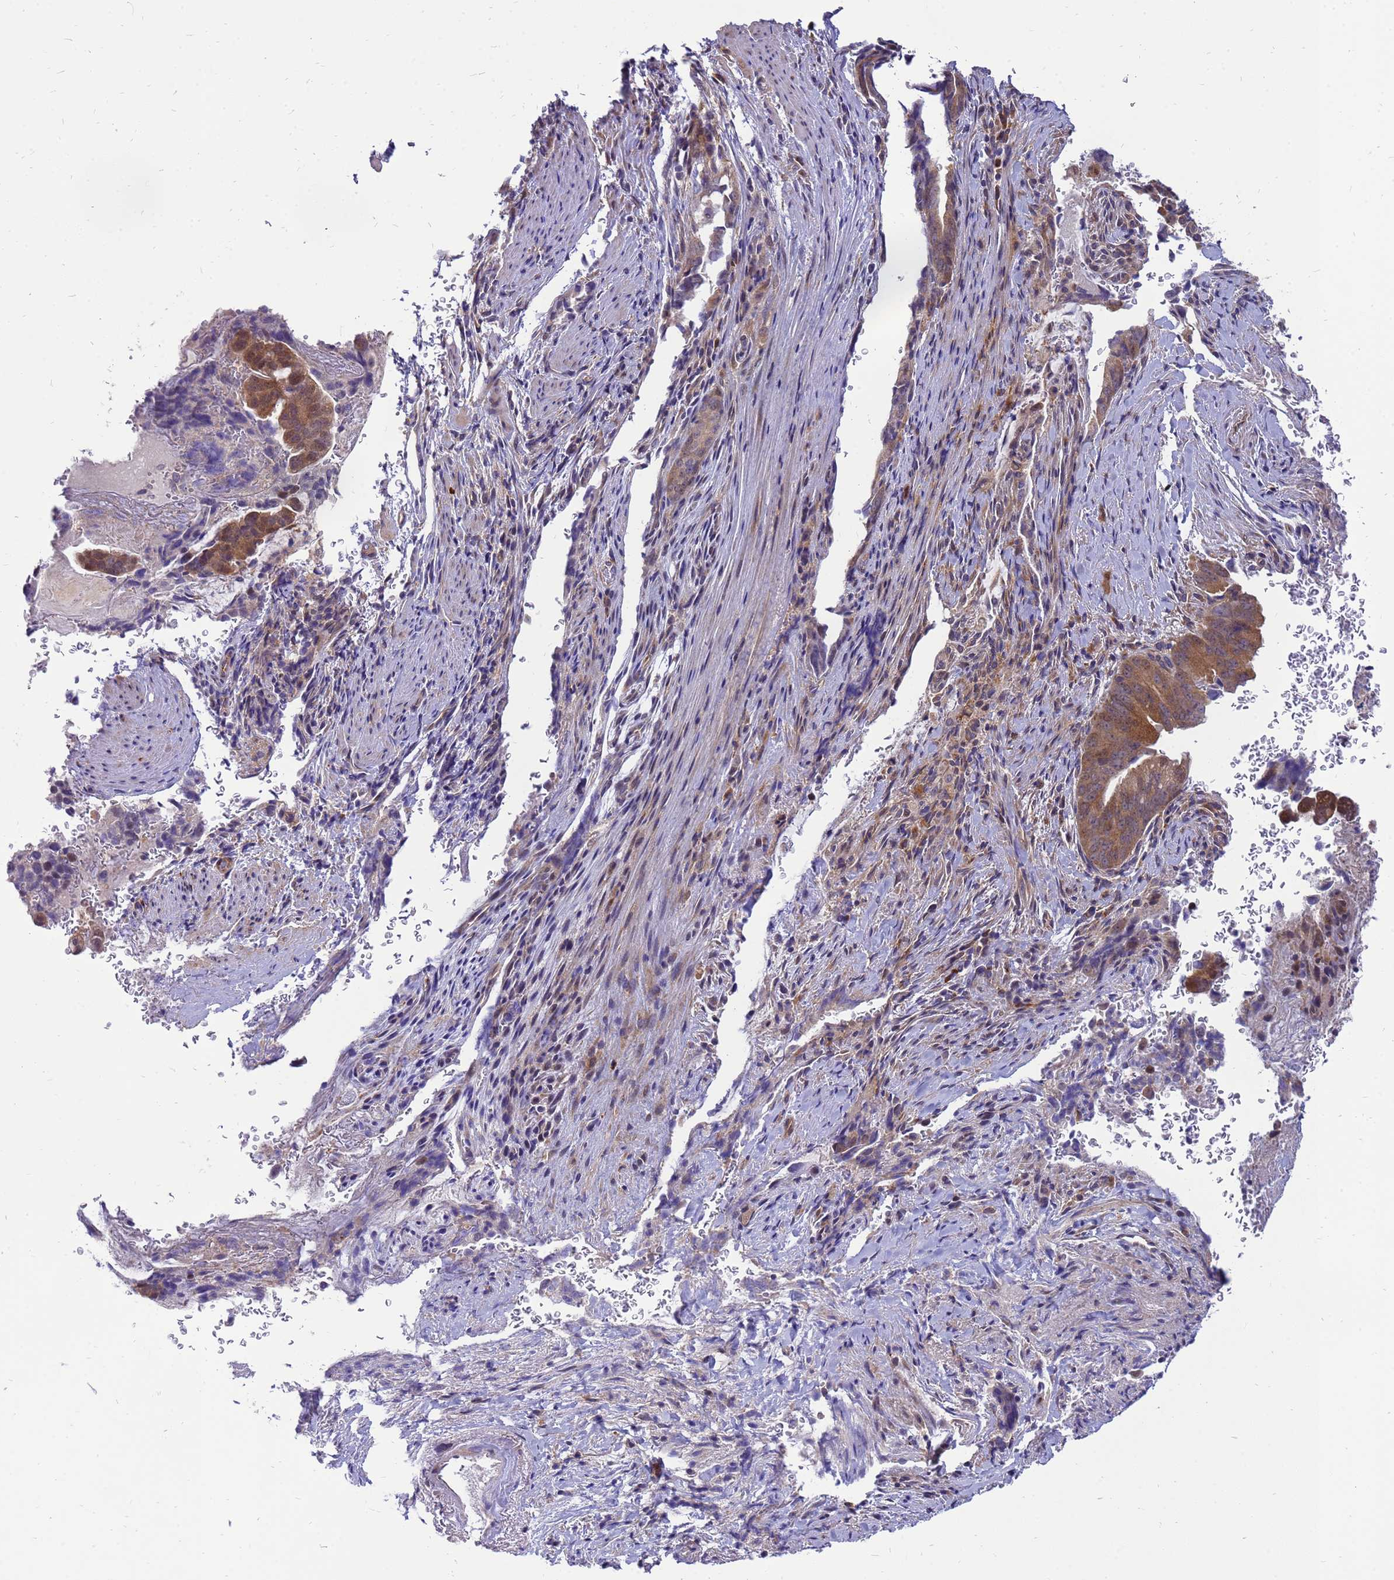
{"staining": {"intensity": "moderate", "quantity": ">75%", "location": "cytoplasmic/membranous"}, "tissue": "pancreatic cancer", "cell_type": "Tumor cells", "image_type": "cancer", "snomed": [{"axis": "morphology", "description": "Adenocarcinoma, NOS"}, {"axis": "topography", "description": "Pancreas"}], "caption": "Tumor cells exhibit moderate cytoplasmic/membranous staining in about >75% of cells in pancreatic adenocarcinoma.", "gene": "ENOPH1", "patient": {"sex": "female", "age": 63}}